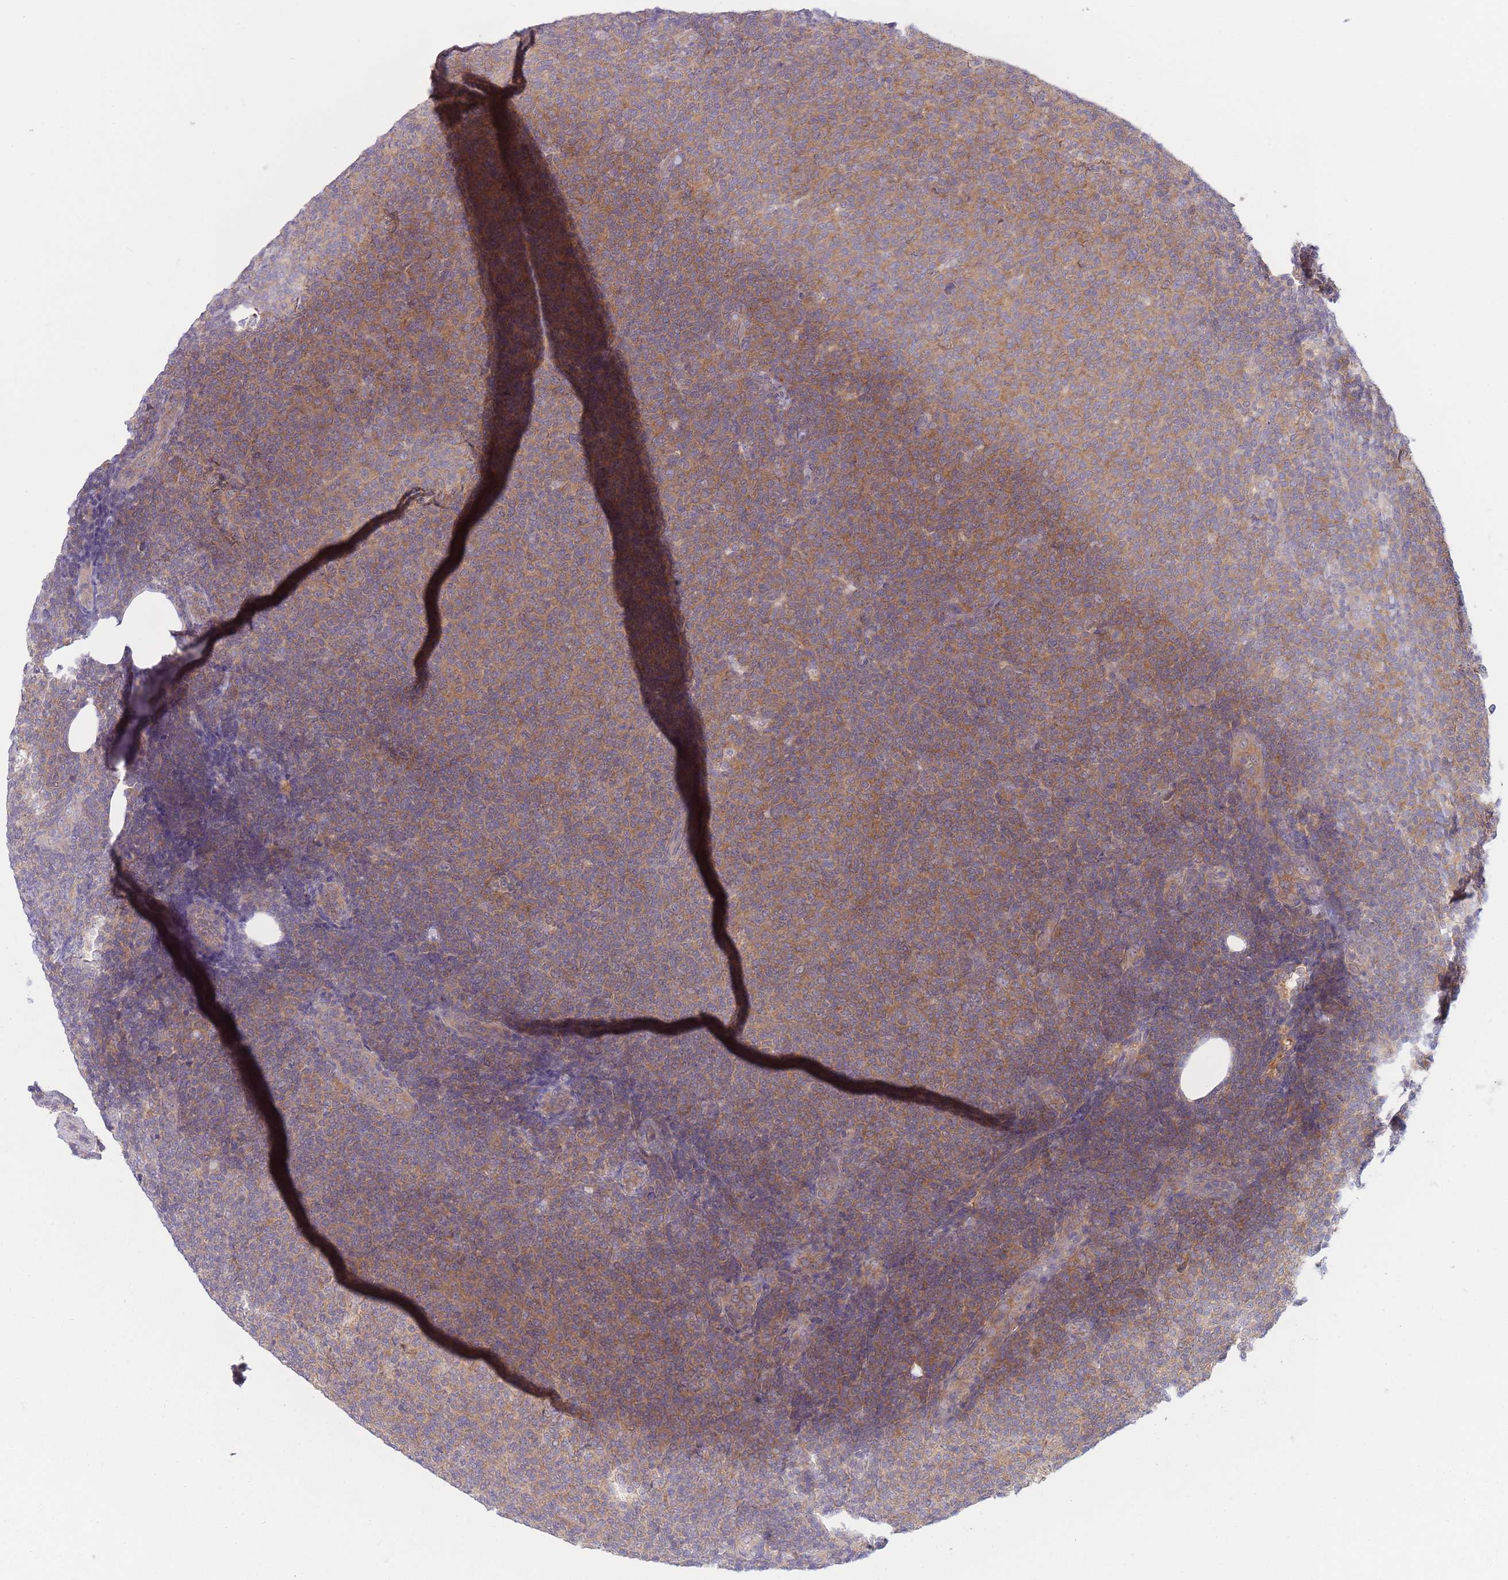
{"staining": {"intensity": "moderate", "quantity": ">75%", "location": "cytoplasmic/membranous"}, "tissue": "lymphoma", "cell_type": "Tumor cells", "image_type": "cancer", "snomed": [{"axis": "morphology", "description": "Malignant lymphoma, non-Hodgkin's type, Low grade"}, {"axis": "topography", "description": "Lymph node"}], "caption": "Moderate cytoplasmic/membranous positivity is present in about >75% of tumor cells in low-grade malignant lymphoma, non-Hodgkin's type. (Brightfield microscopy of DAB IHC at high magnification).", "gene": "PFDN6", "patient": {"sex": "male", "age": 66}}